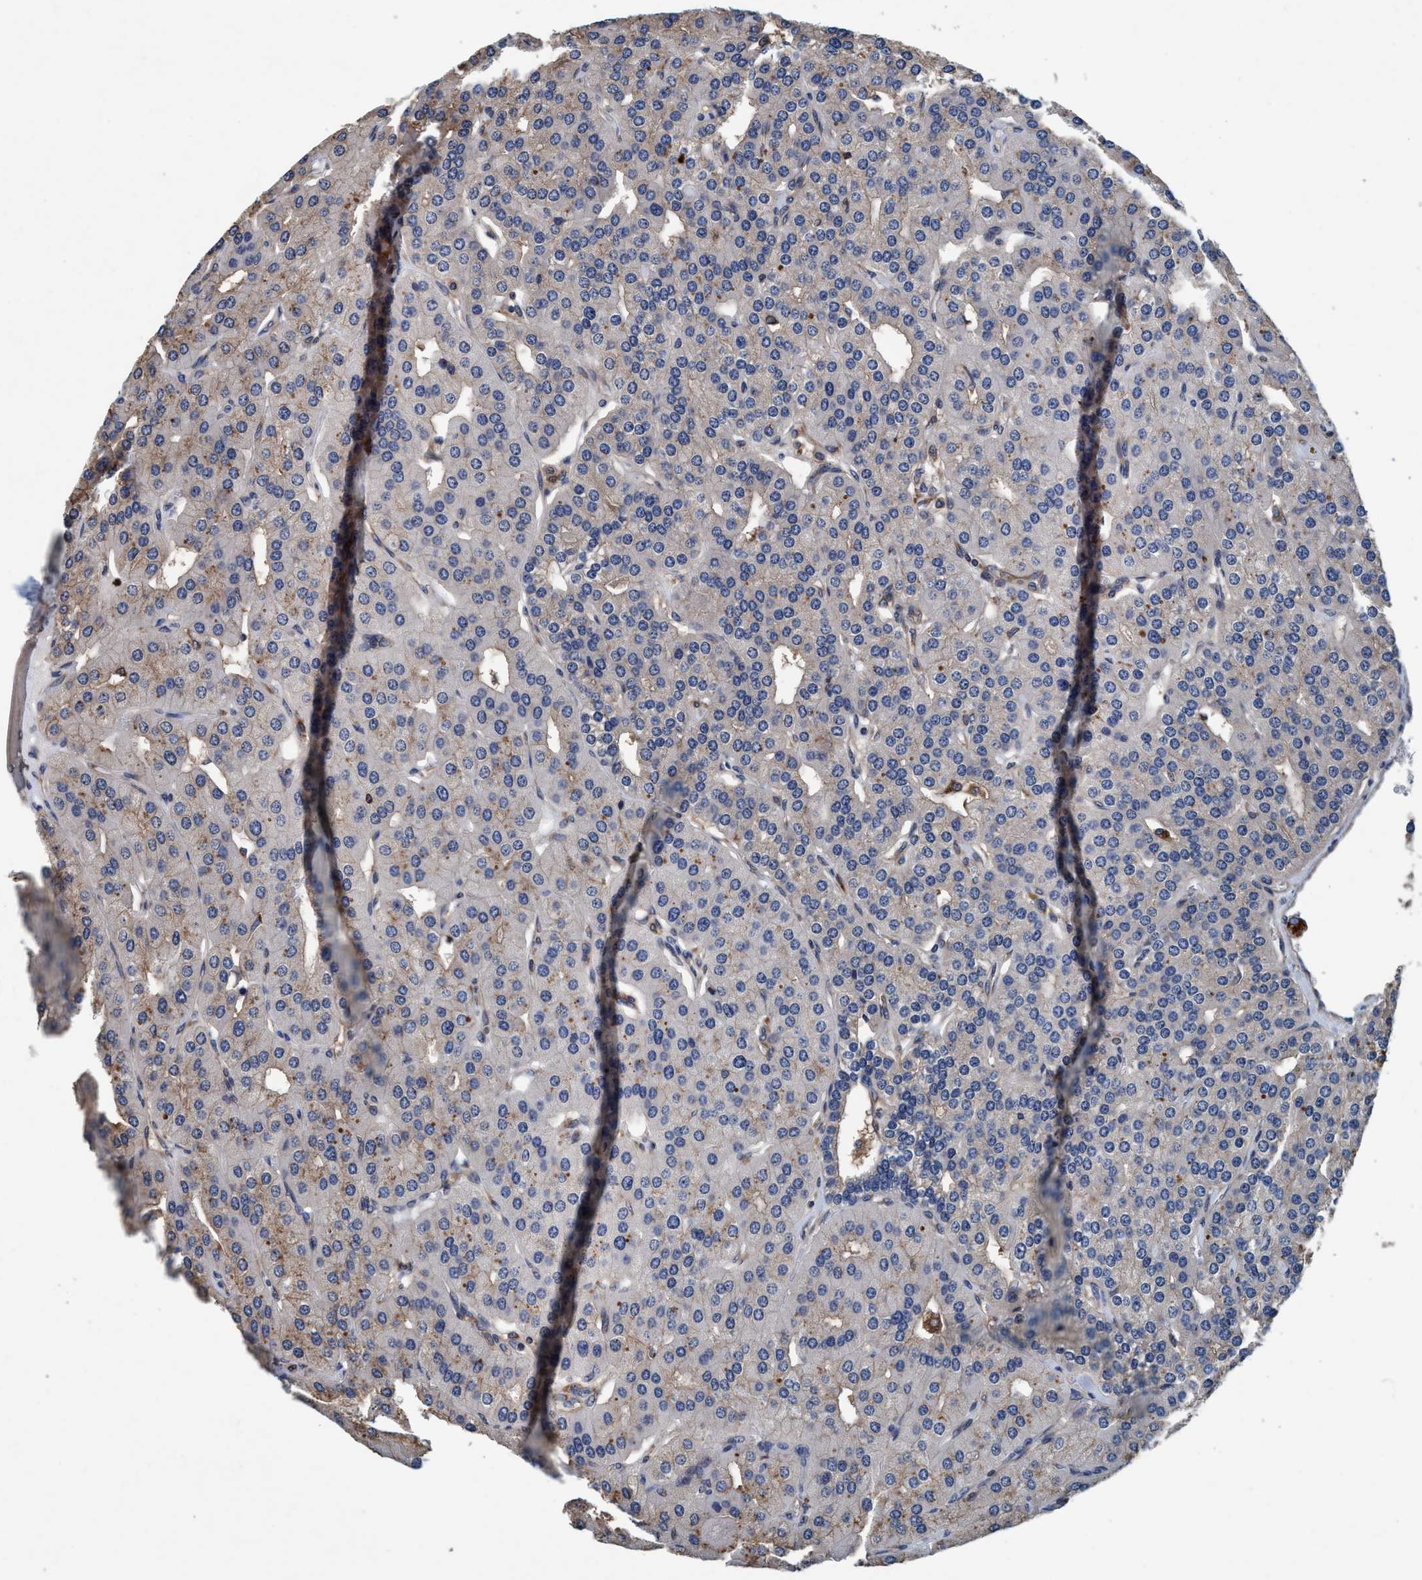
{"staining": {"intensity": "weak", "quantity": "25%-75%", "location": "cytoplasmic/membranous"}, "tissue": "parathyroid gland", "cell_type": "Glandular cells", "image_type": "normal", "snomed": [{"axis": "morphology", "description": "Normal tissue, NOS"}, {"axis": "morphology", "description": "Adenoma, NOS"}, {"axis": "topography", "description": "Parathyroid gland"}], "caption": "The image demonstrates immunohistochemical staining of unremarkable parathyroid gland. There is weak cytoplasmic/membranous staining is appreciated in approximately 25%-75% of glandular cells.", "gene": "ENDOG", "patient": {"sex": "female", "age": 86}}